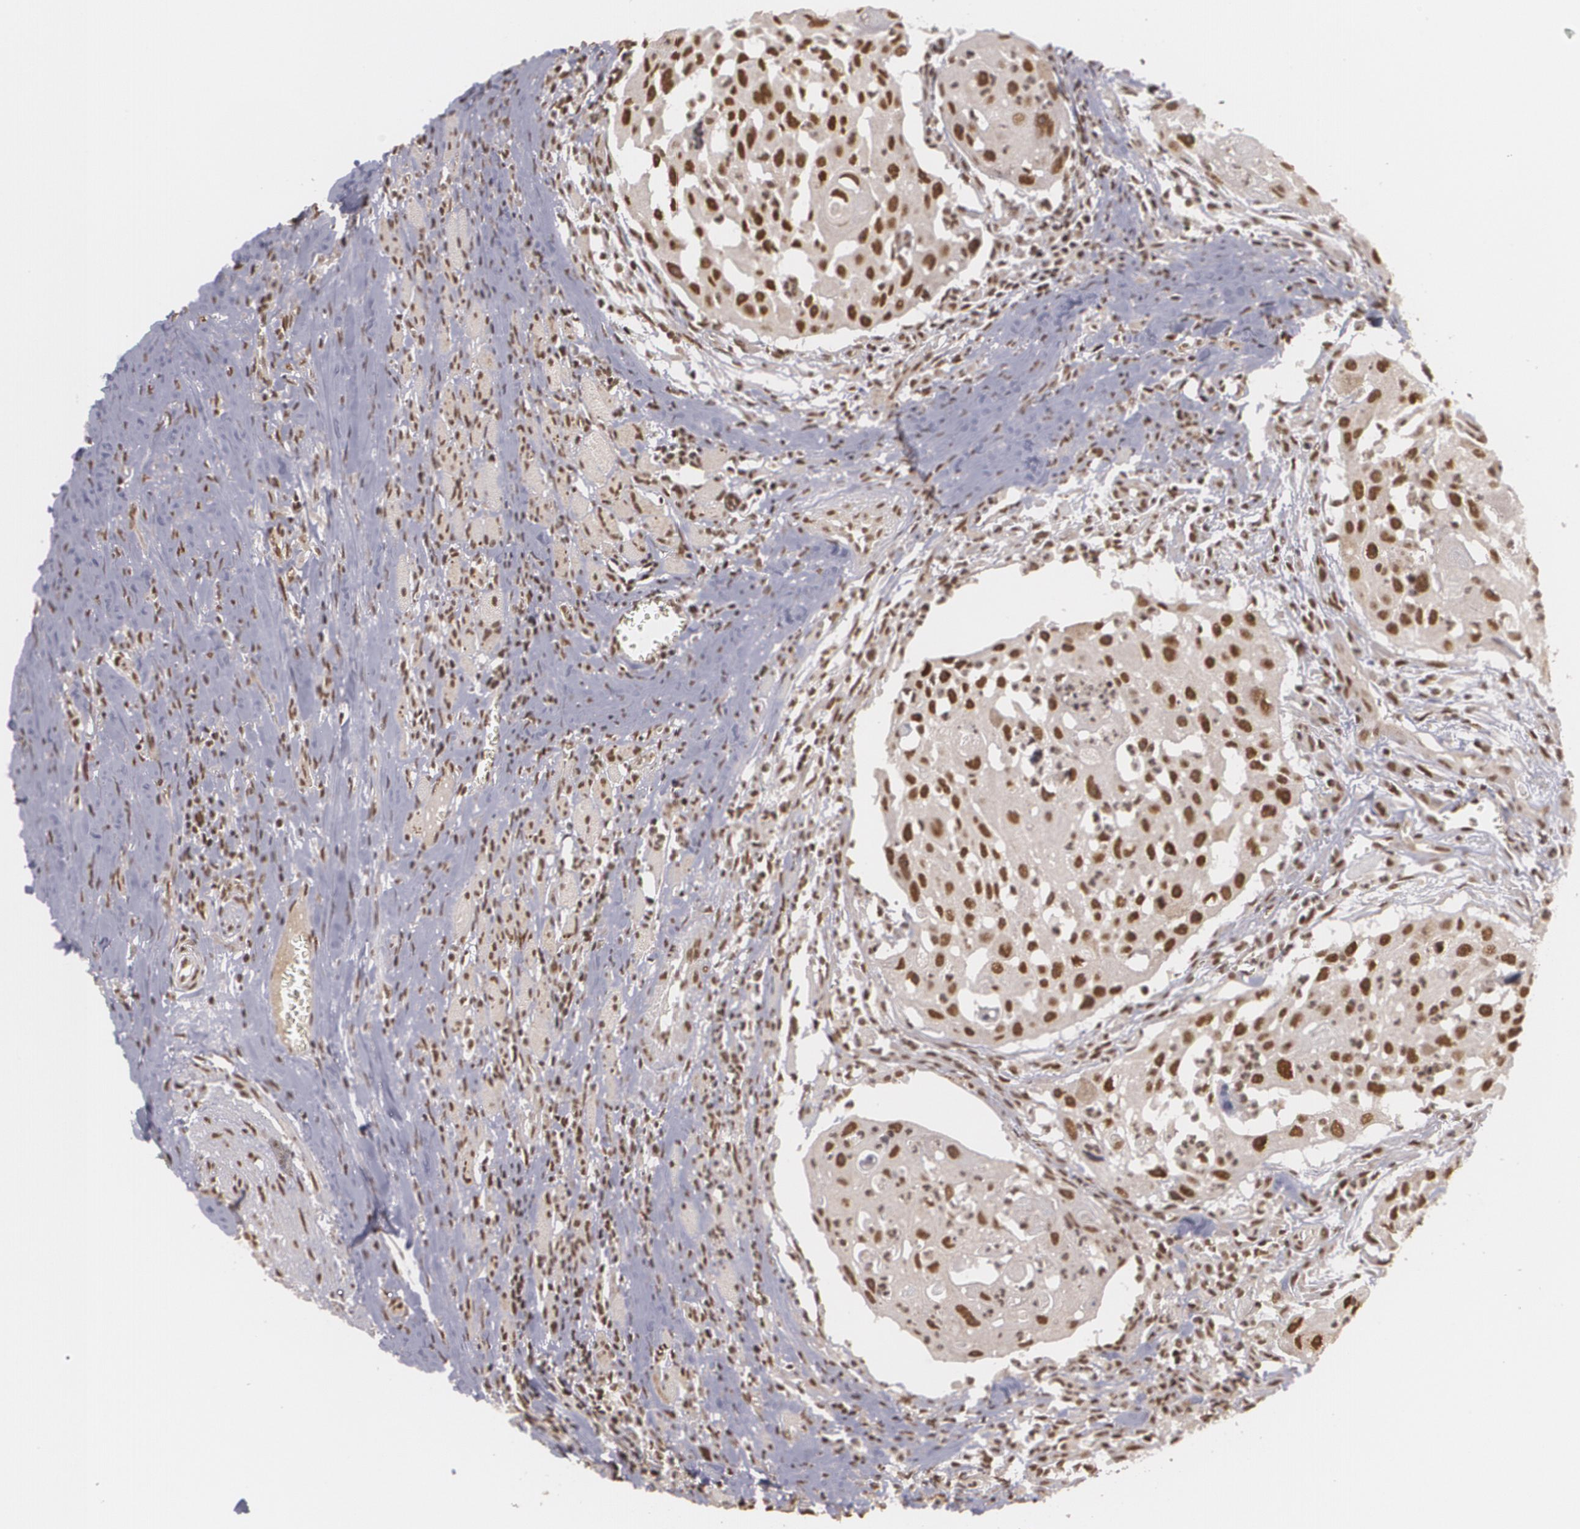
{"staining": {"intensity": "strong", "quantity": ">75%", "location": "nuclear"}, "tissue": "head and neck cancer", "cell_type": "Tumor cells", "image_type": "cancer", "snomed": [{"axis": "morphology", "description": "Squamous cell carcinoma, NOS"}, {"axis": "topography", "description": "Head-Neck"}], "caption": "Immunohistochemistry (IHC) (DAB) staining of human head and neck cancer displays strong nuclear protein positivity in about >75% of tumor cells.", "gene": "RXRB", "patient": {"sex": "male", "age": 64}}